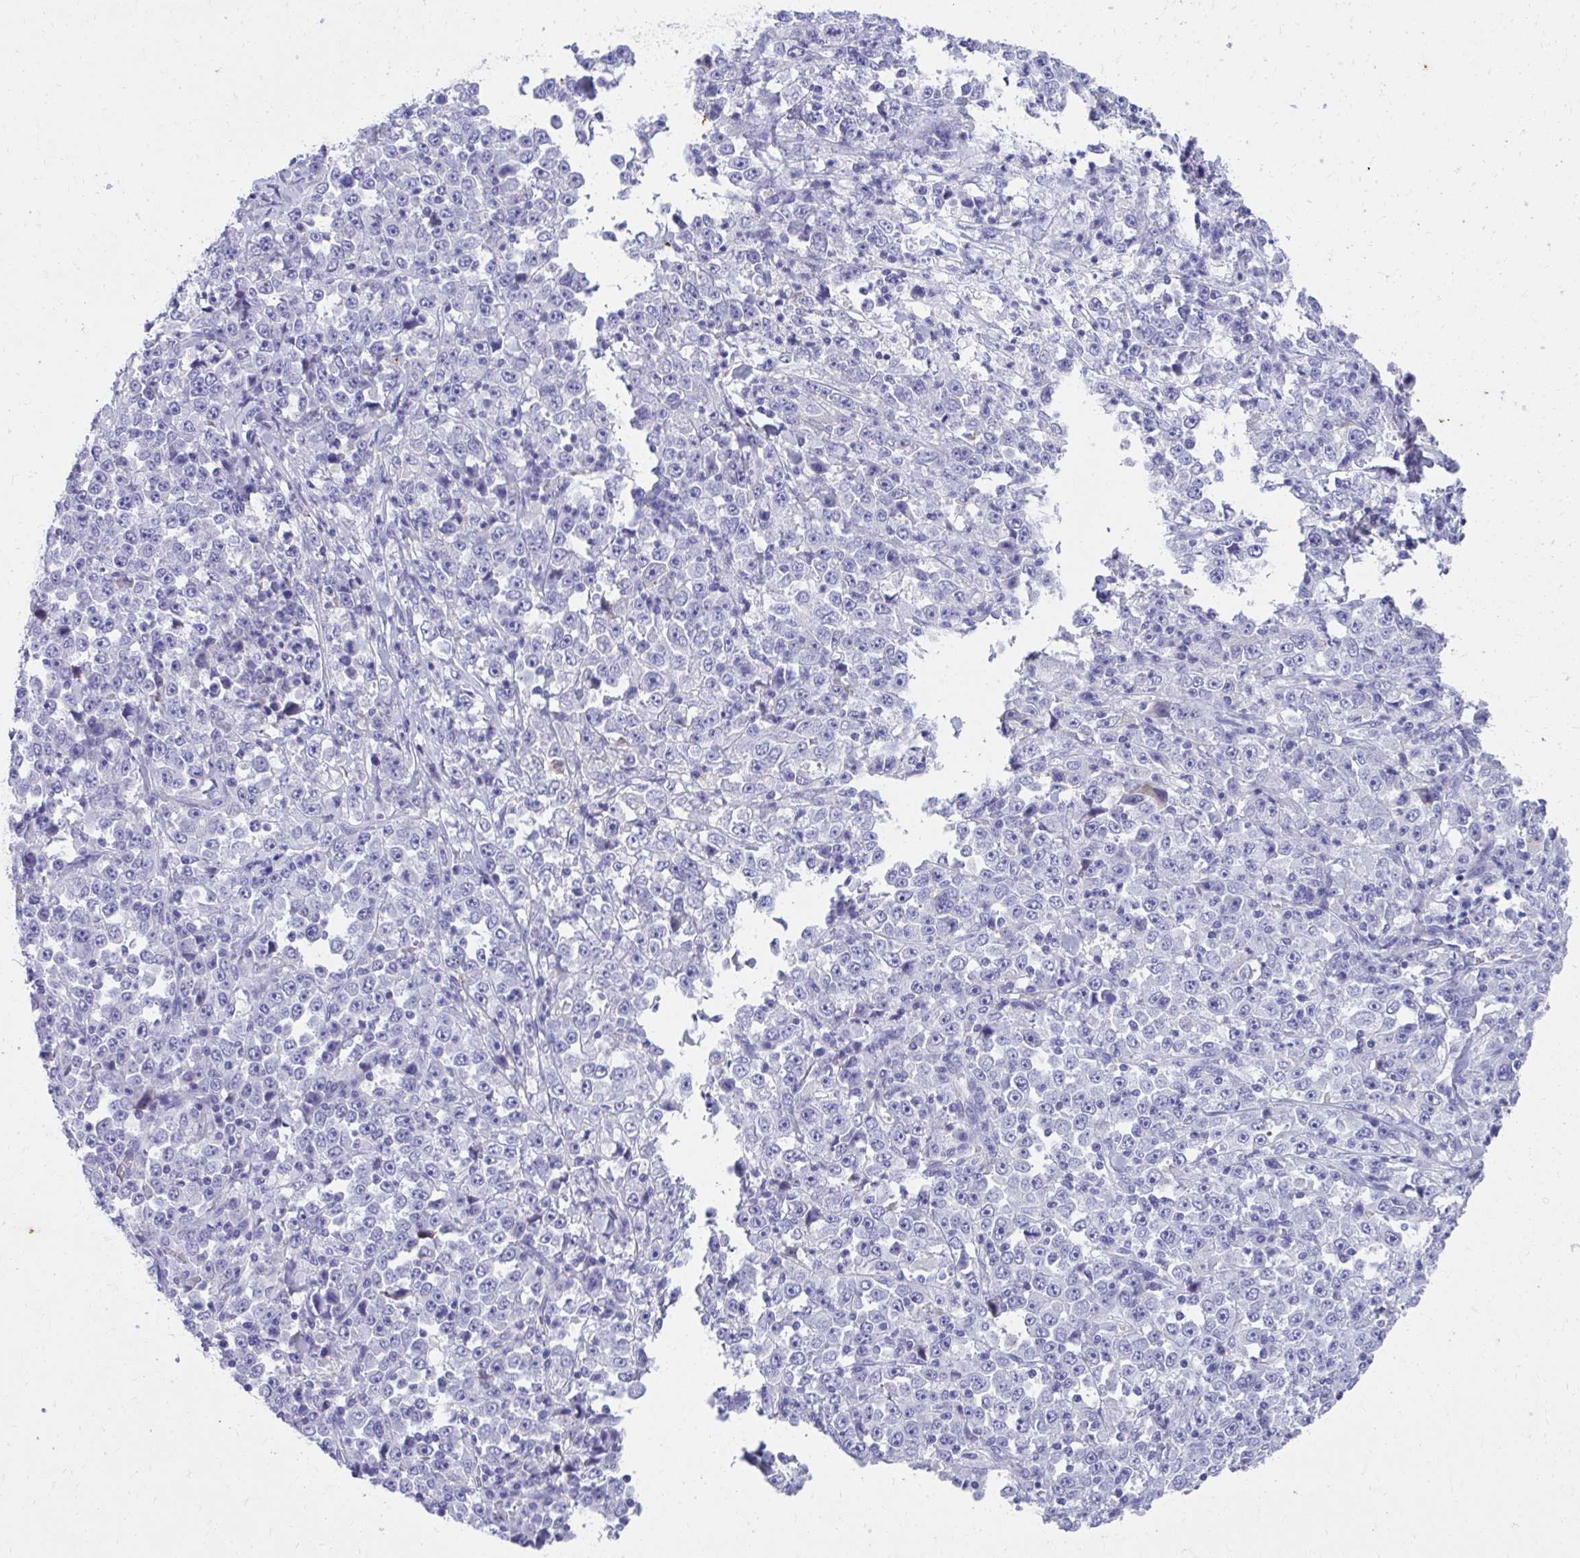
{"staining": {"intensity": "negative", "quantity": "none", "location": "none"}, "tissue": "stomach cancer", "cell_type": "Tumor cells", "image_type": "cancer", "snomed": [{"axis": "morphology", "description": "Normal tissue, NOS"}, {"axis": "morphology", "description": "Adenocarcinoma, NOS"}, {"axis": "topography", "description": "Stomach, upper"}, {"axis": "topography", "description": "Stomach"}], "caption": "This is a micrograph of immunohistochemistry staining of stomach cancer, which shows no positivity in tumor cells.", "gene": "KLK1", "patient": {"sex": "male", "age": 59}}